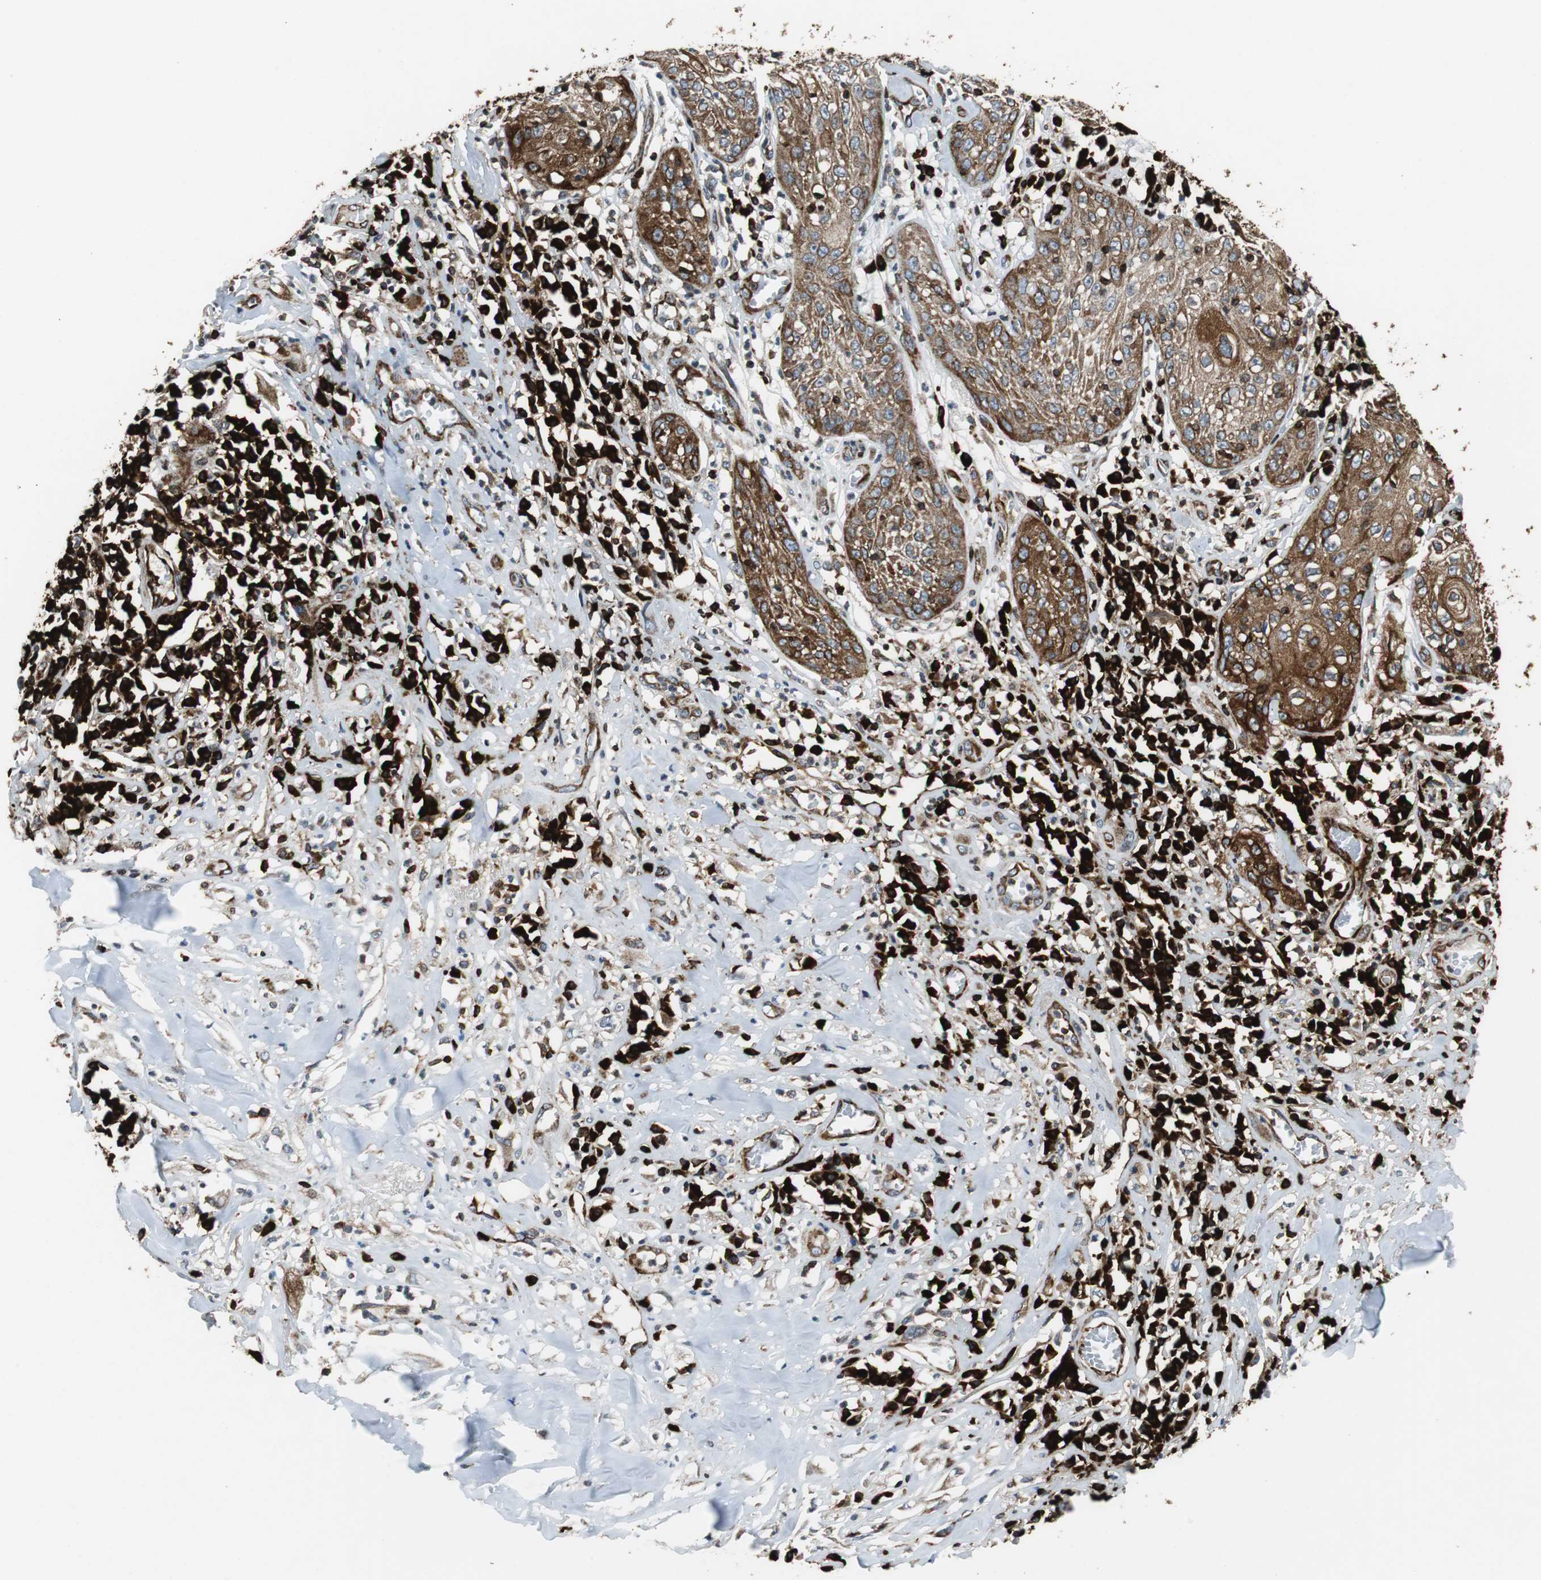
{"staining": {"intensity": "strong", "quantity": ">75%", "location": "cytoplasmic/membranous"}, "tissue": "skin cancer", "cell_type": "Tumor cells", "image_type": "cancer", "snomed": [{"axis": "morphology", "description": "Squamous cell carcinoma, NOS"}, {"axis": "topography", "description": "Skin"}], "caption": "Immunohistochemical staining of human squamous cell carcinoma (skin) shows high levels of strong cytoplasmic/membranous protein expression in about >75% of tumor cells.", "gene": "TUBA4A", "patient": {"sex": "male", "age": 65}}